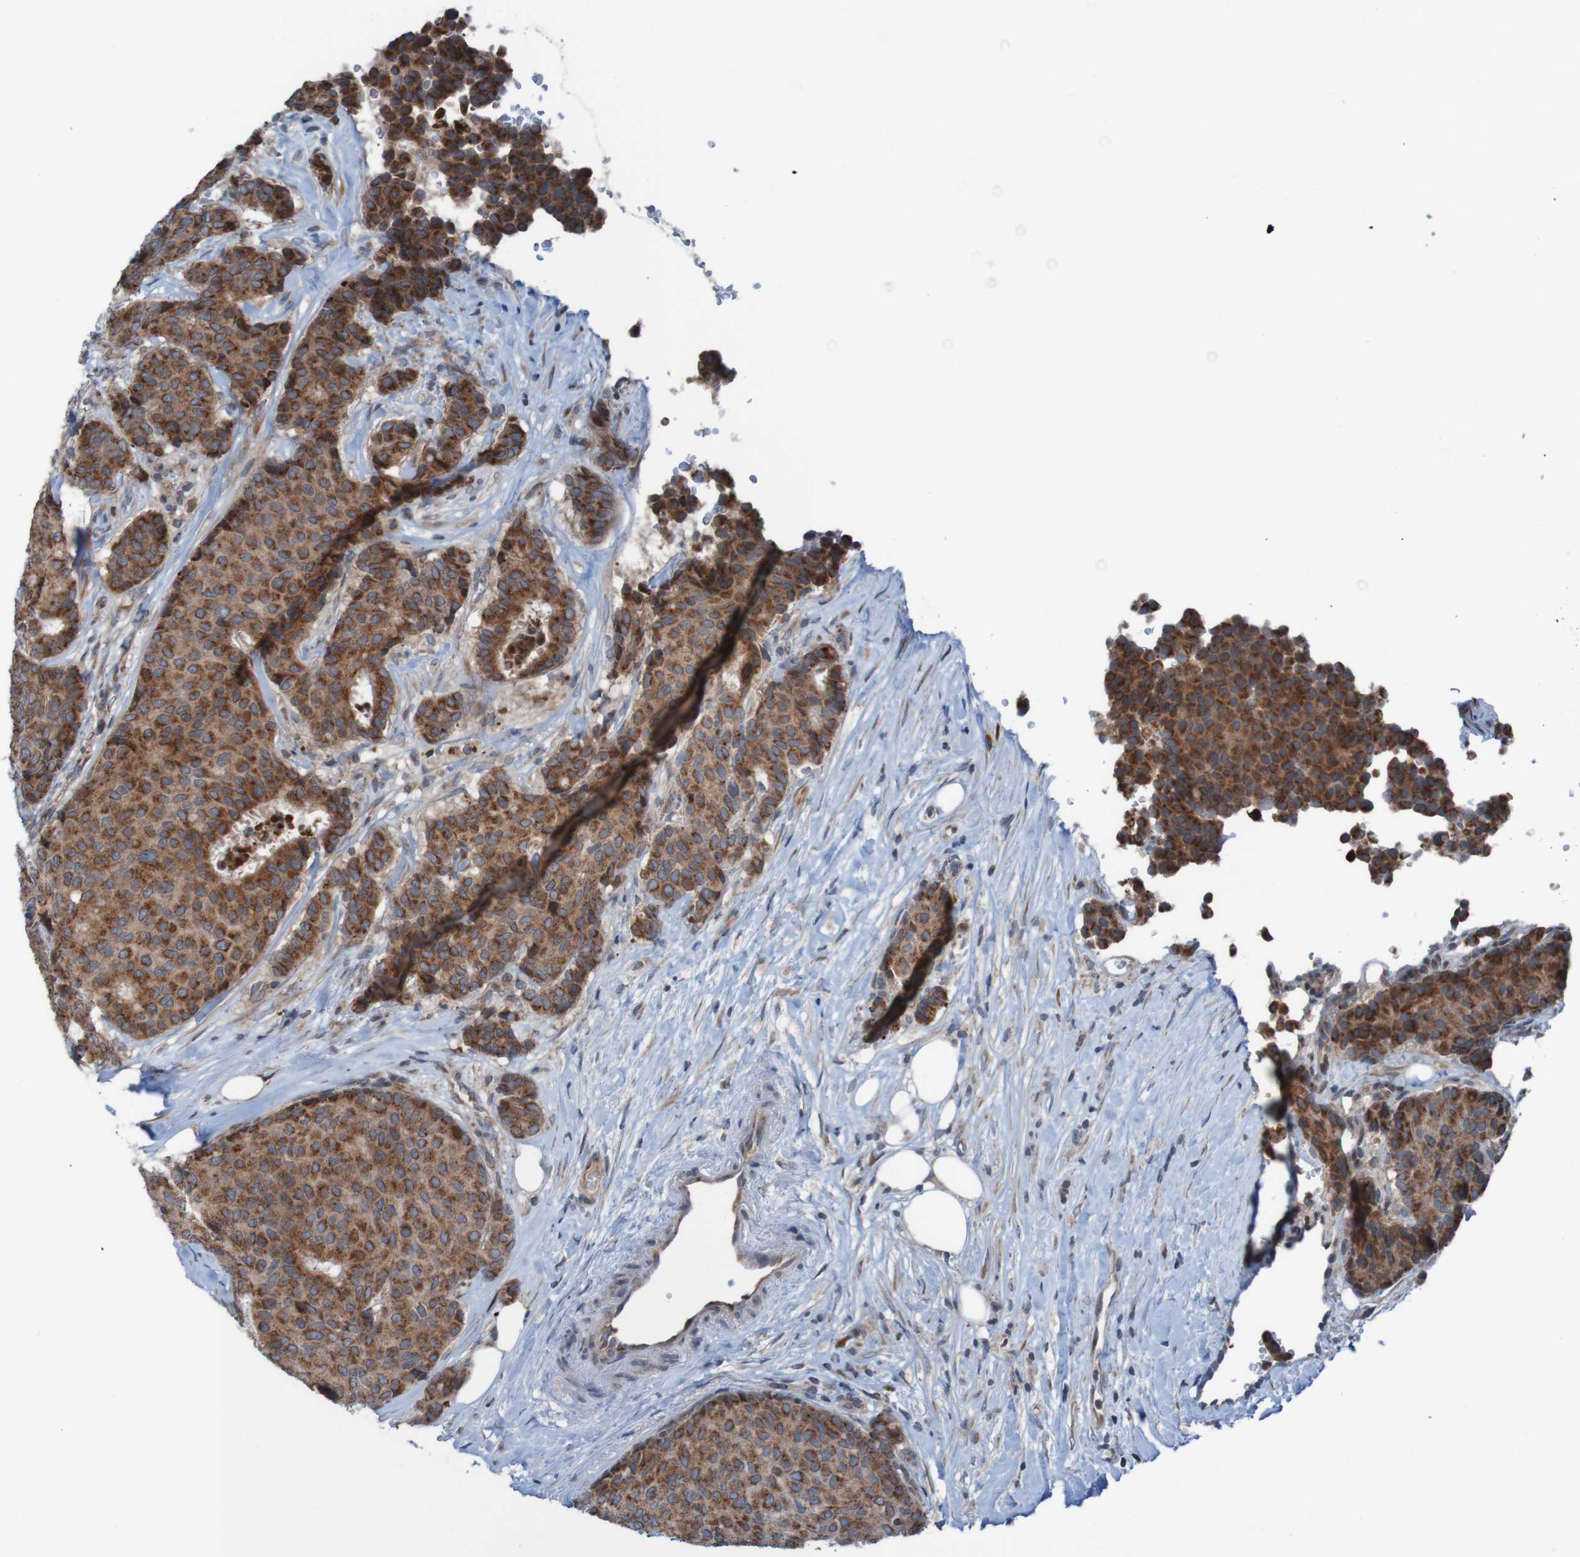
{"staining": {"intensity": "strong", "quantity": ">75%", "location": "cytoplasmic/membranous"}, "tissue": "breast cancer", "cell_type": "Tumor cells", "image_type": "cancer", "snomed": [{"axis": "morphology", "description": "Duct carcinoma"}, {"axis": "topography", "description": "Breast"}], "caption": "Protein staining shows strong cytoplasmic/membranous staining in about >75% of tumor cells in breast intraductal carcinoma.", "gene": "UNG", "patient": {"sex": "female", "age": 75}}